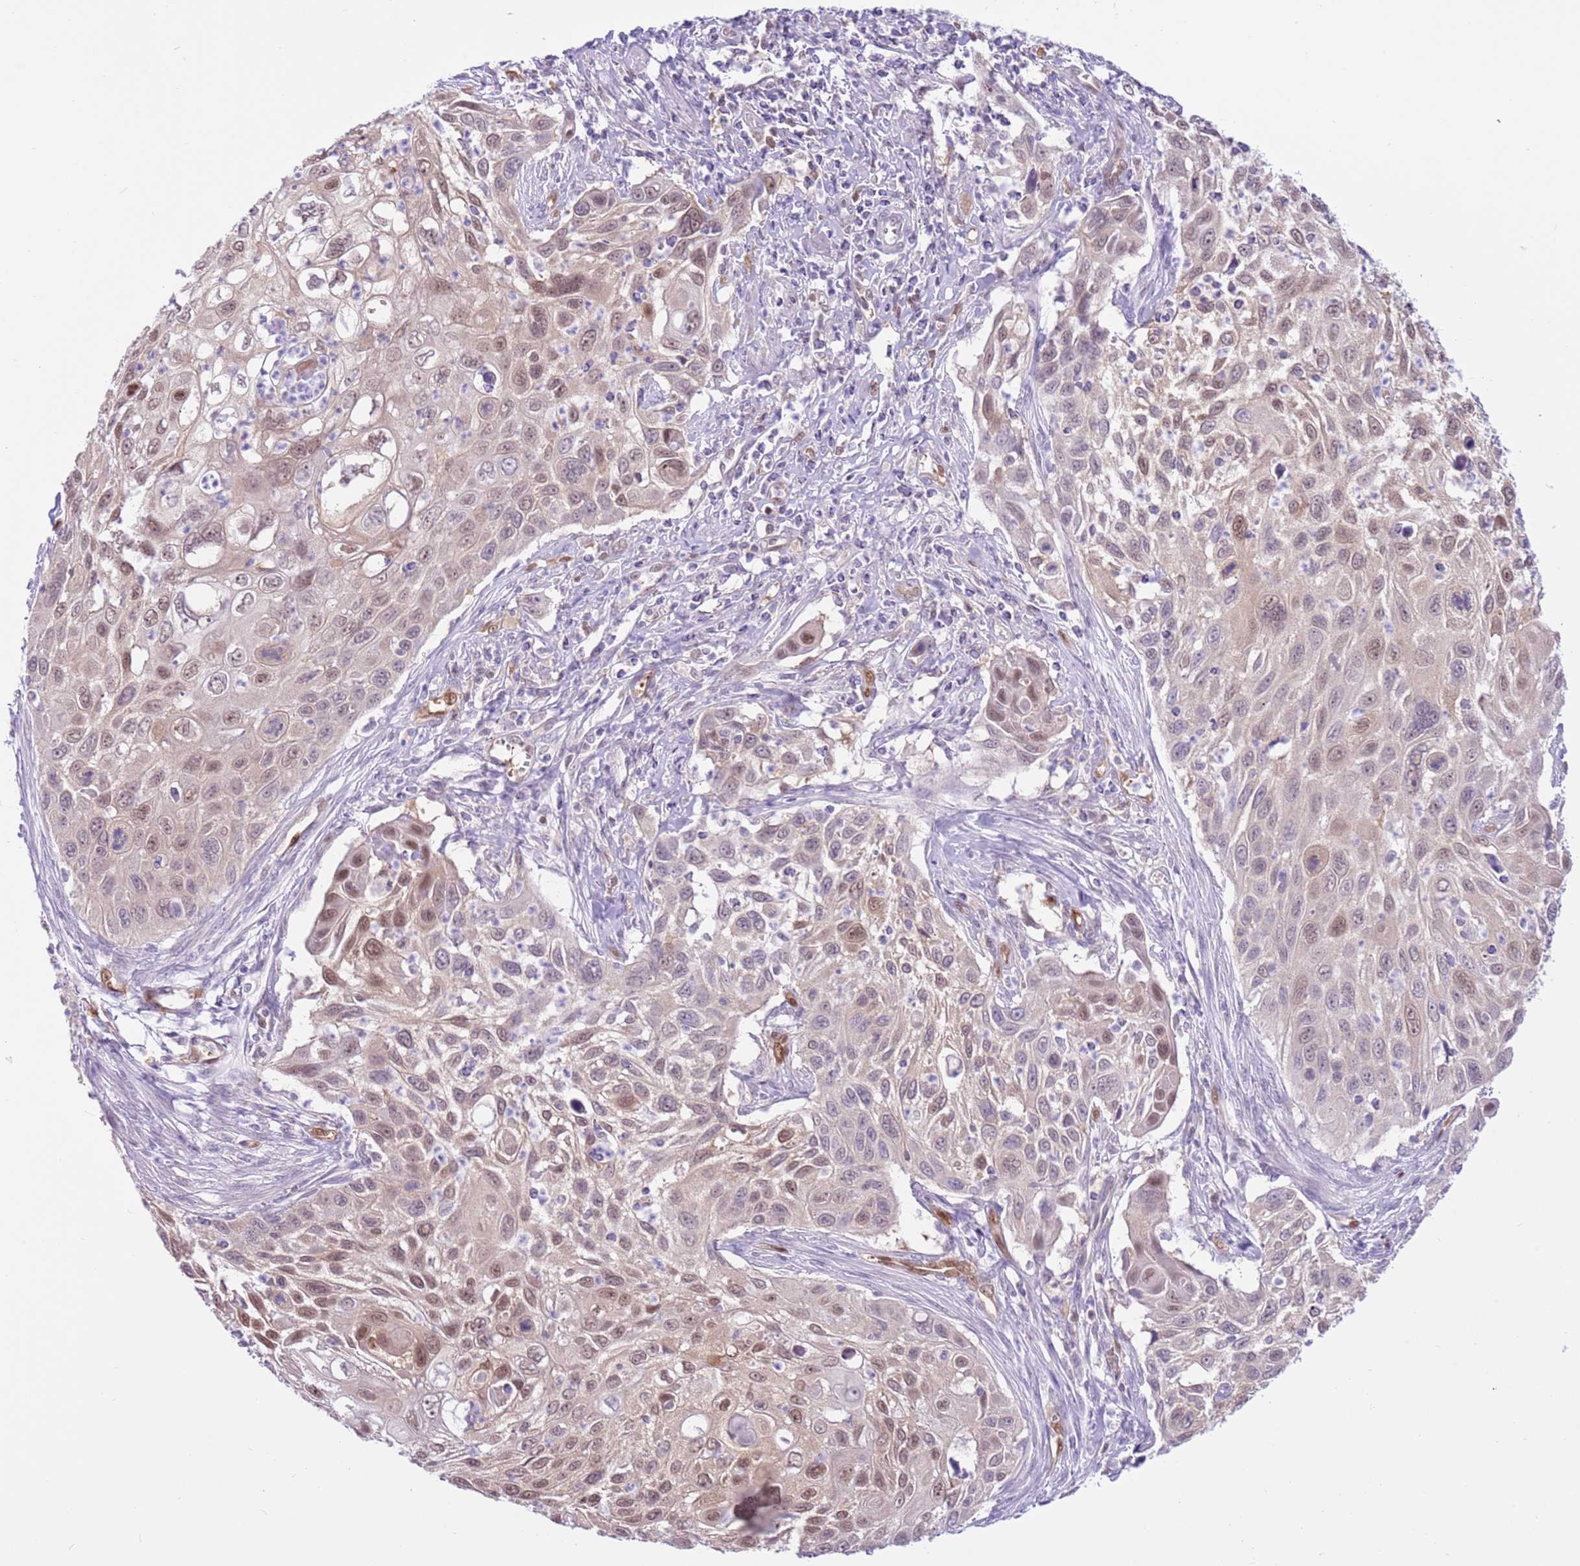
{"staining": {"intensity": "moderate", "quantity": ">75%", "location": "nuclear"}, "tissue": "cervical cancer", "cell_type": "Tumor cells", "image_type": "cancer", "snomed": [{"axis": "morphology", "description": "Squamous cell carcinoma, NOS"}, {"axis": "topography", "description": "Cervix"}], "caption": "Brown immunohistochemical staining in human squamous cell carcinoma (cervical) shows moderate nuclear staining in approximately >75% of tumor cells.", "gene": "DDI2", "patient": {"sex": "female", "age": 70}}